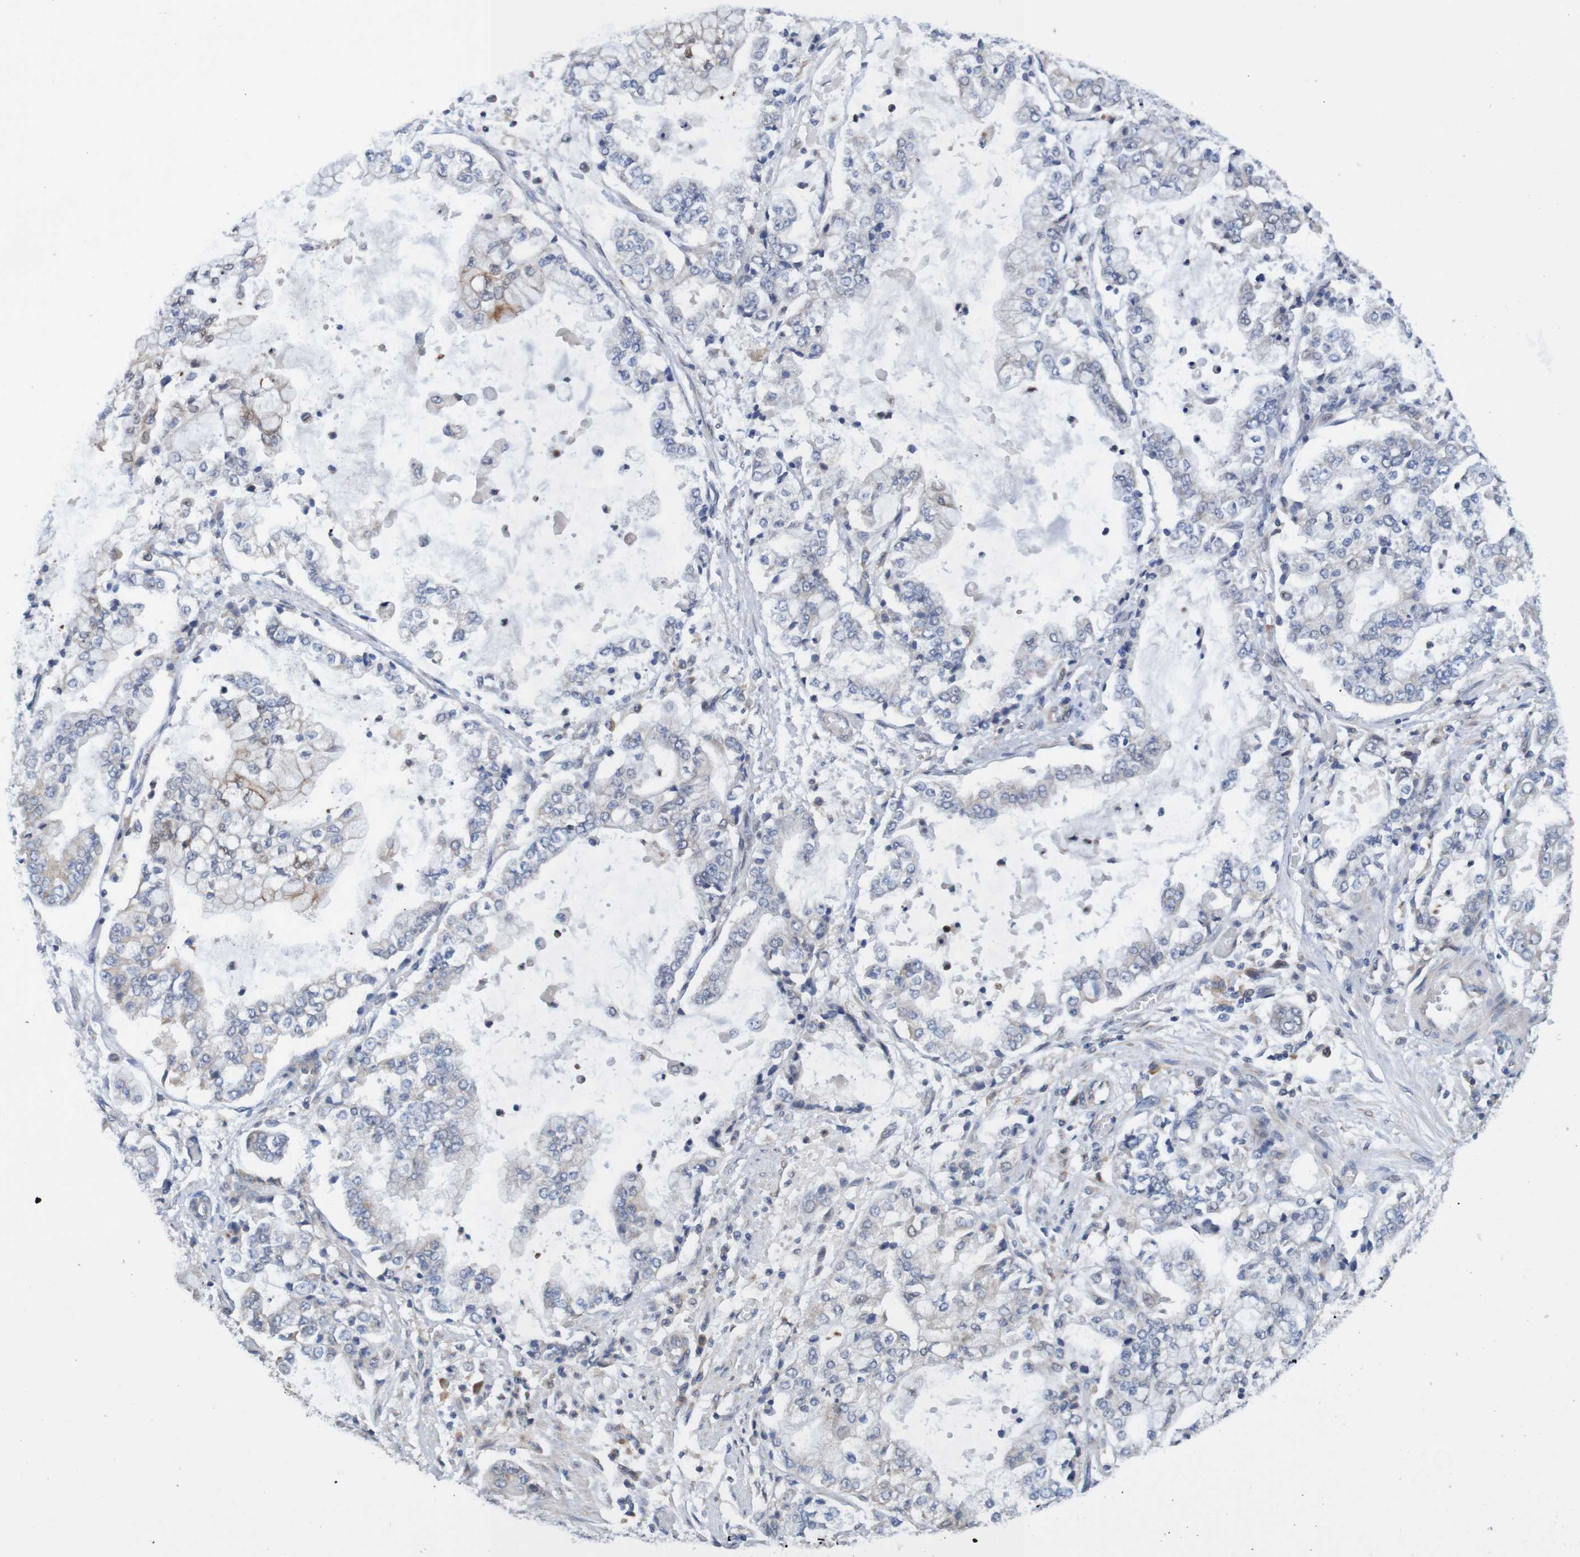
{"staining": {"intensity": "negative", "quantity": "none", "location": "none"}, "tissue": "stomach cancer", "cell_type": "Tumor cells", "image_type": "cancer", "snomed": [{"axis": "morphology", "description": "Adenocarcinoma, NOS"}, {"axis": "topography", "description": "Stomach"}], "caption": "A histopathology image of human stomach cancer is negative for staining in tumor cells.", "gene": "FIBP", "patient": {"sex": "male", "age": 76}}